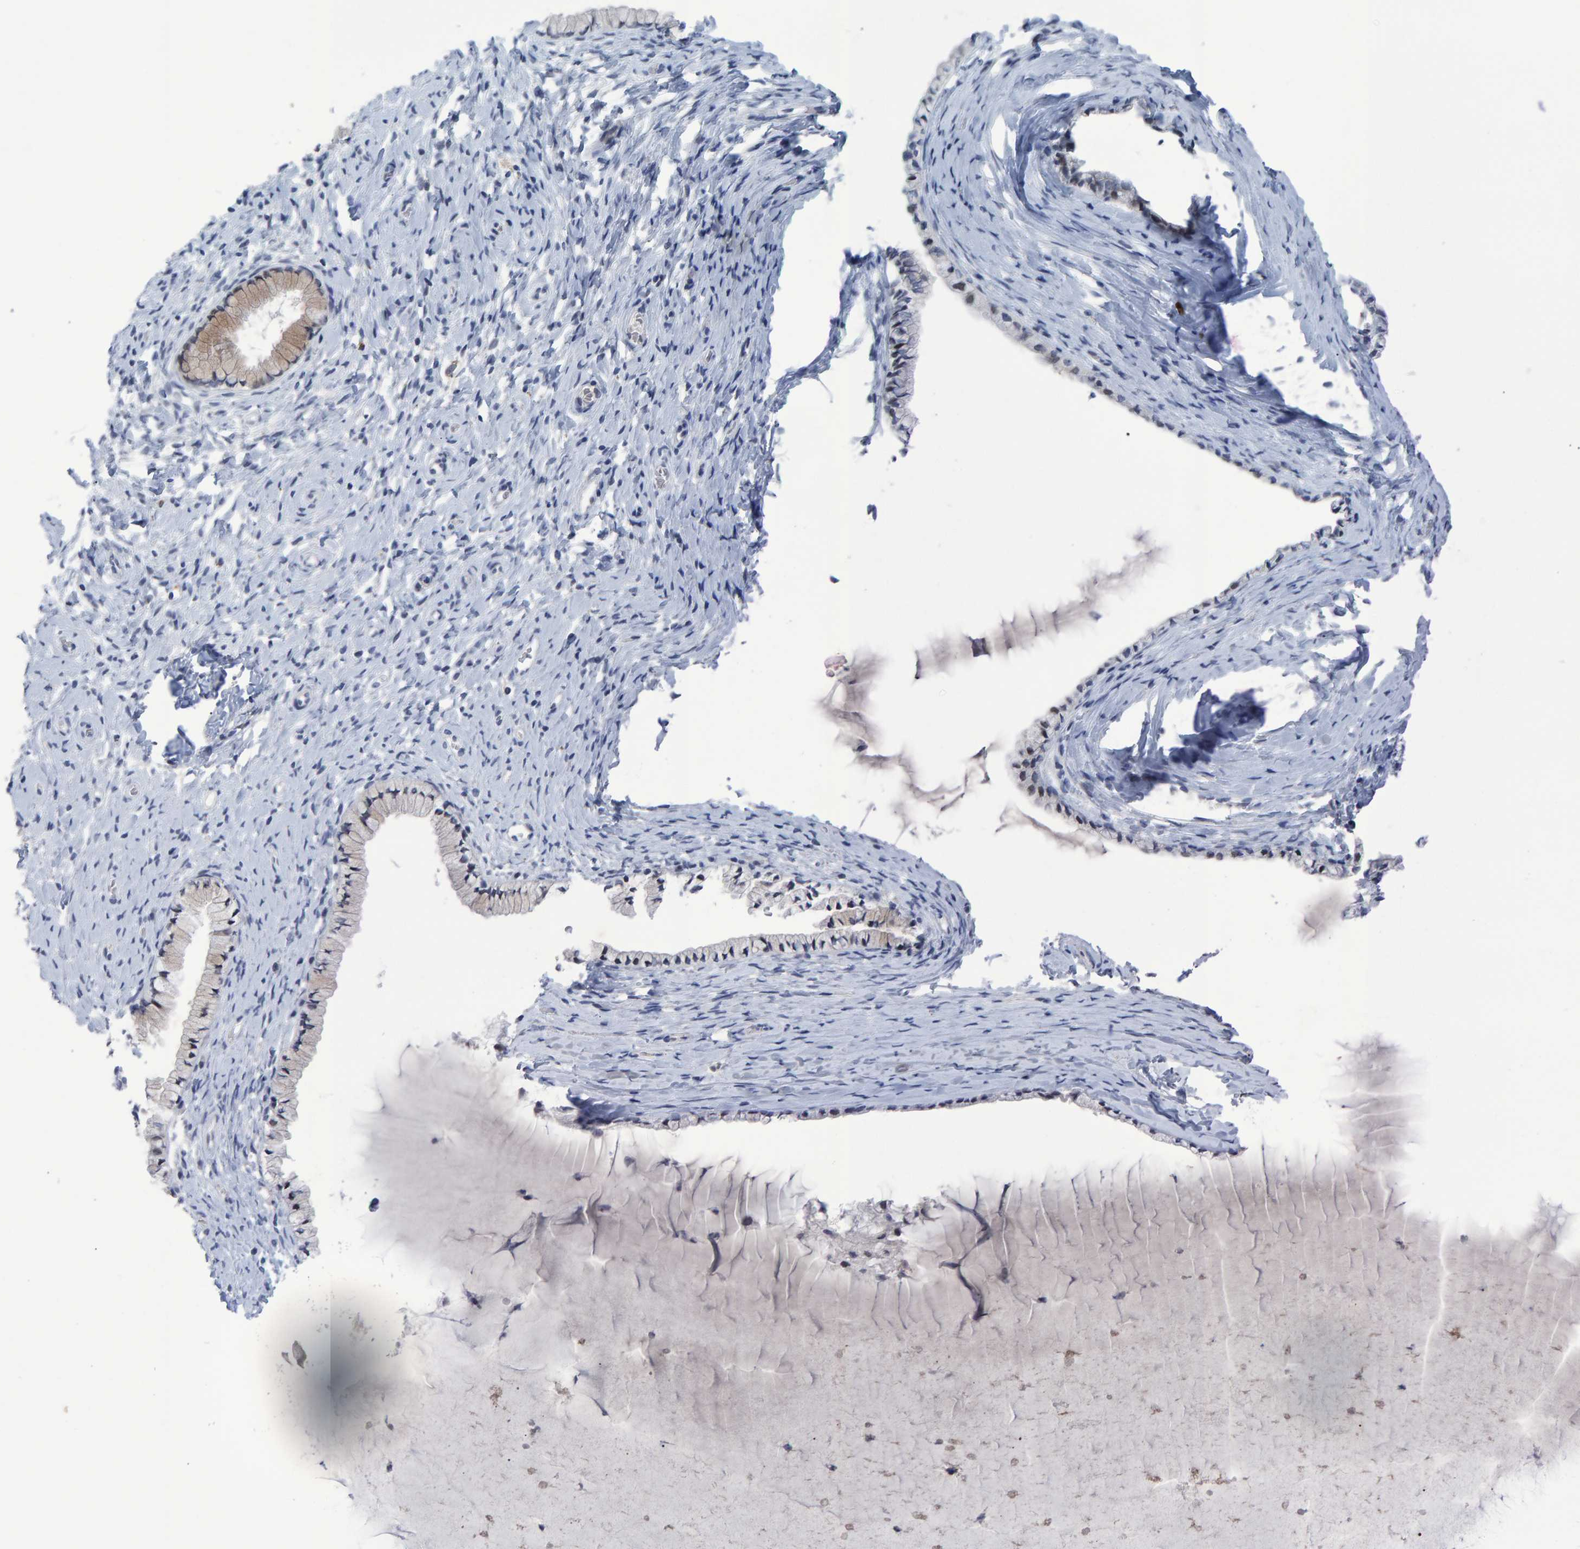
{"staining": {"intensity": "weak", "quantity": "<25%", "location": "cytoplasmic/membranous"}, "tissue": "cervix", "cell_type": "Glandular cells", "image_type": "normal", "snomed": [{"axis": "morphology", "description": "Normal tissue, NOS"}, {"axis": "topography", "description": "Cervix"}], "caption": "Immunohistochemistry of benign cervix exhibits no staining in glandular cells. (Immunohistochemistry, brightfield microscopy, high magnification).", "gene": "PROCA1", "patient": {"sex": "female", "age": 72}}